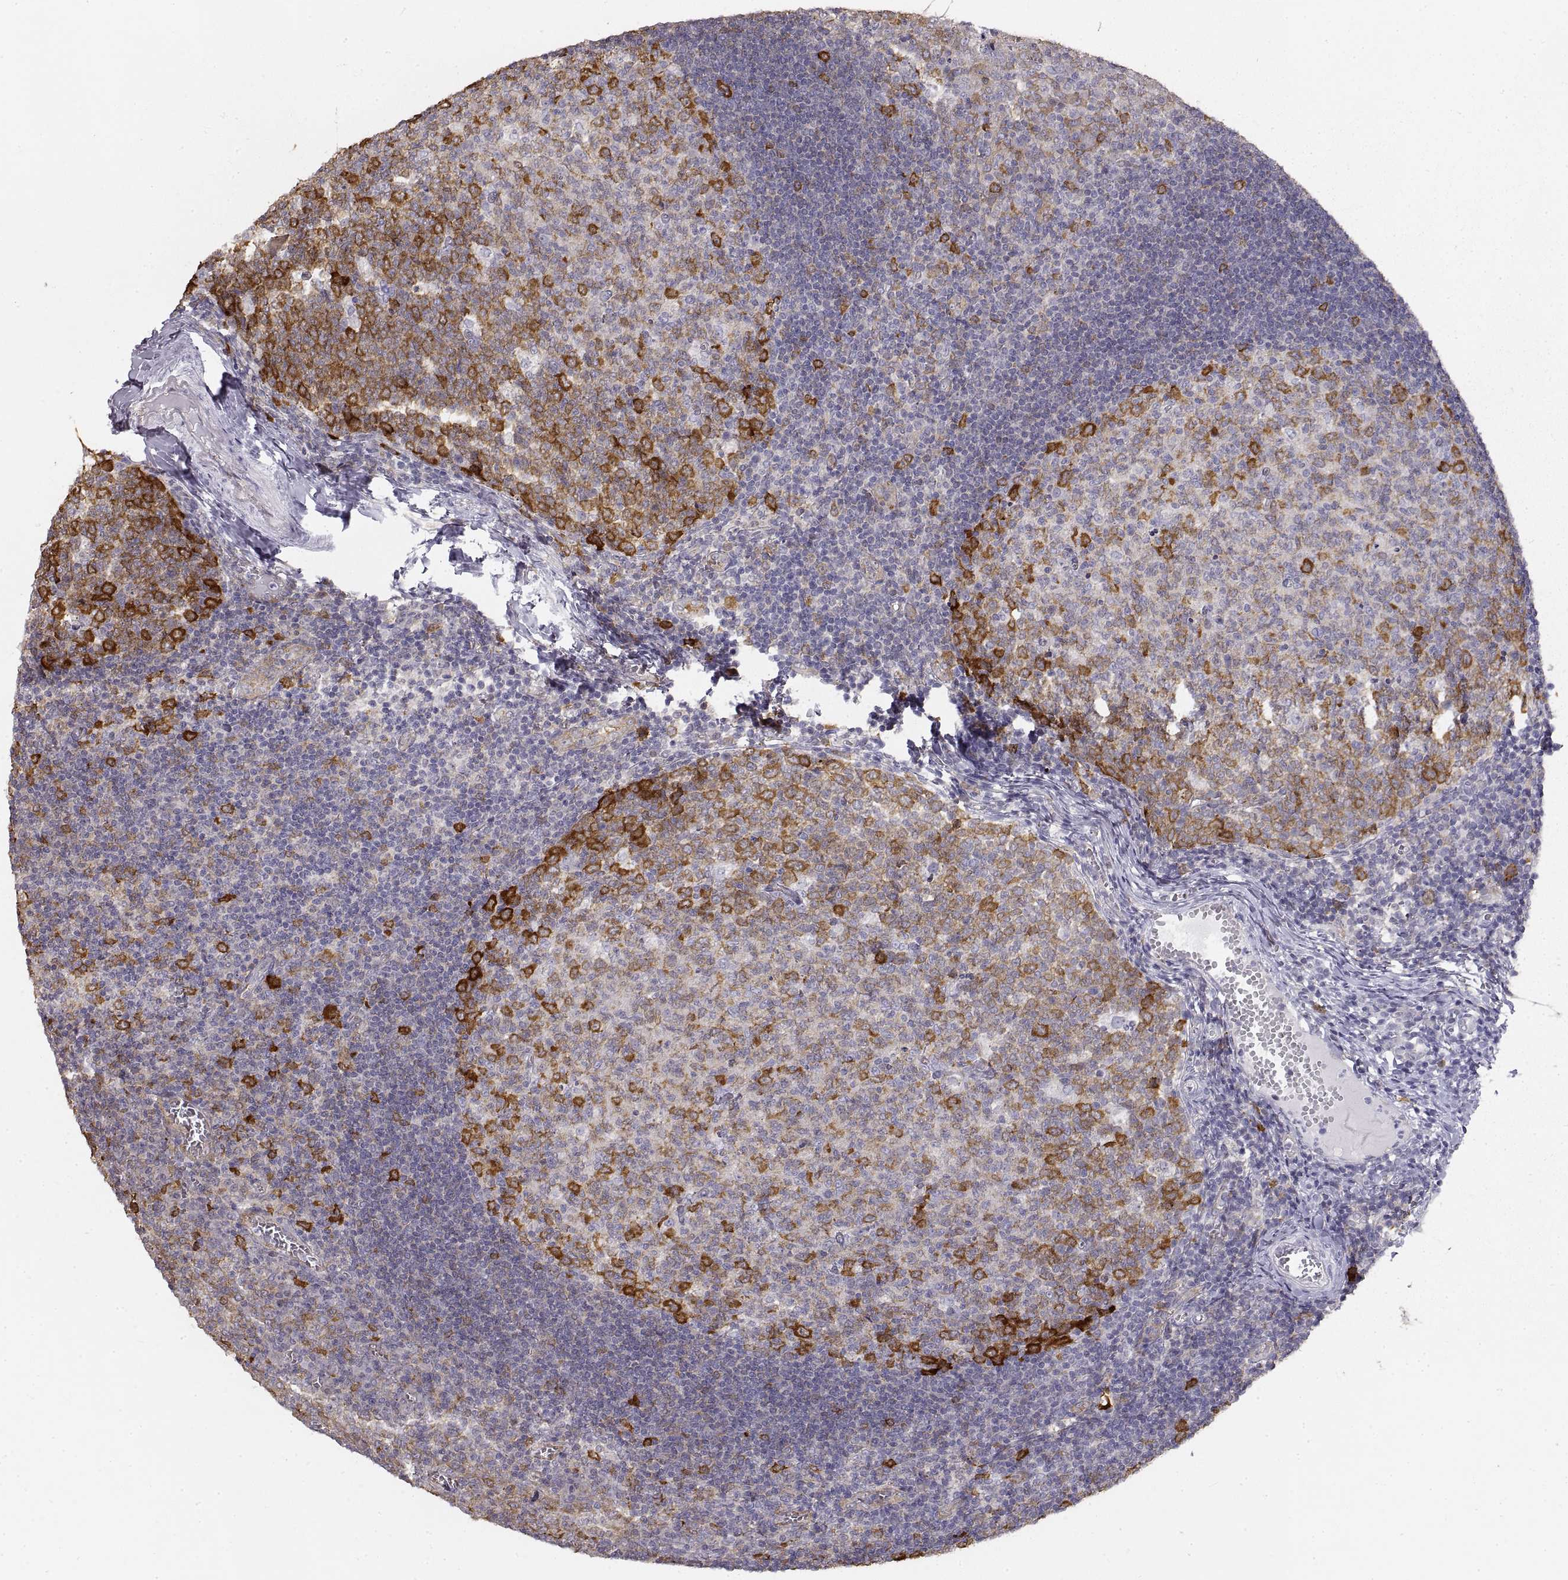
{"staining": {"intensity": "strong", "quantity": "25%-75%", "location": "cytoplasmic/membranous"}, "tissue": "tonsil", "cell_type": "Germinal center cells", "image_type": "normal", "snomed": [{"axis": "morphology", "description": "Normal tissue, NOS"}, {"axis": "topography", "description": "Tonsil"}], "caption": "Brown immunohistochemical staining in unremarkable tonsil demonstrates strong cytoplasmic/membranous expression in about 25%-75% of germinal center cells.", "gene": "HSP90AB1", "patient": {"sex": "female", "age": 13}}